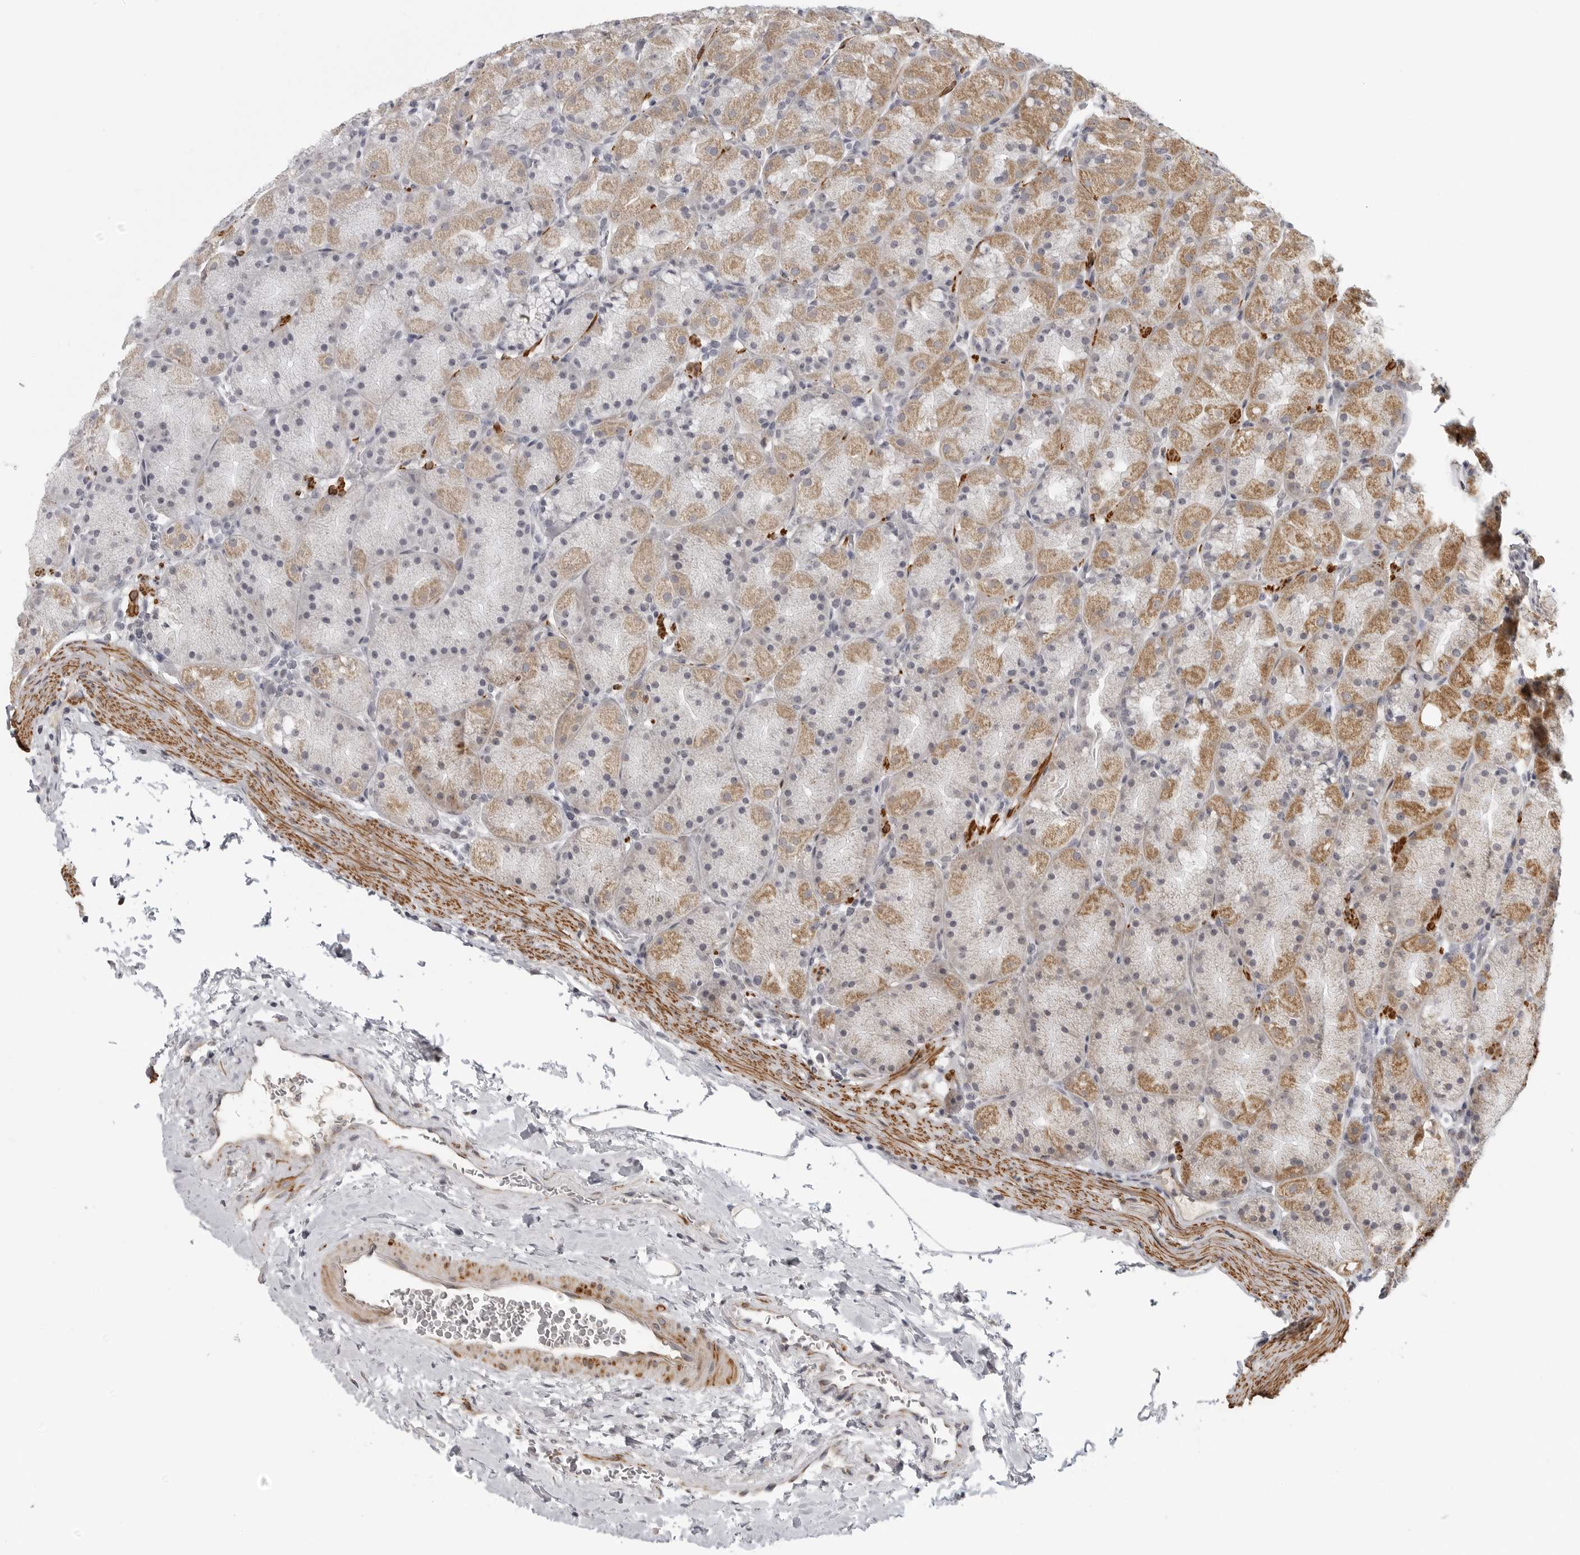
{"staining": {"intensity": "moderate", "quantity": "25%-75%", "location": "cytoplasmic/membranous"}, "tissue": "stomach", "cell_type": "Glandular cells", "image_type": "normal", "snomed": [{"axis": "morphology", "description": "Normal tissue, NOS"}, {"axis": "topography", "description": "Stomach, upper"}, {"axis": "topography", "description": "Stomach"}], "caption": "A micrograph of stomach stained for a protein shows moderate cytoplasmic/membranous brown staining in glandular cells. The protein is shown in brown color, while the nuclei are stained blue.", "gene": "MAP7D1", "patient": {"sex": "male", "age": 48}}